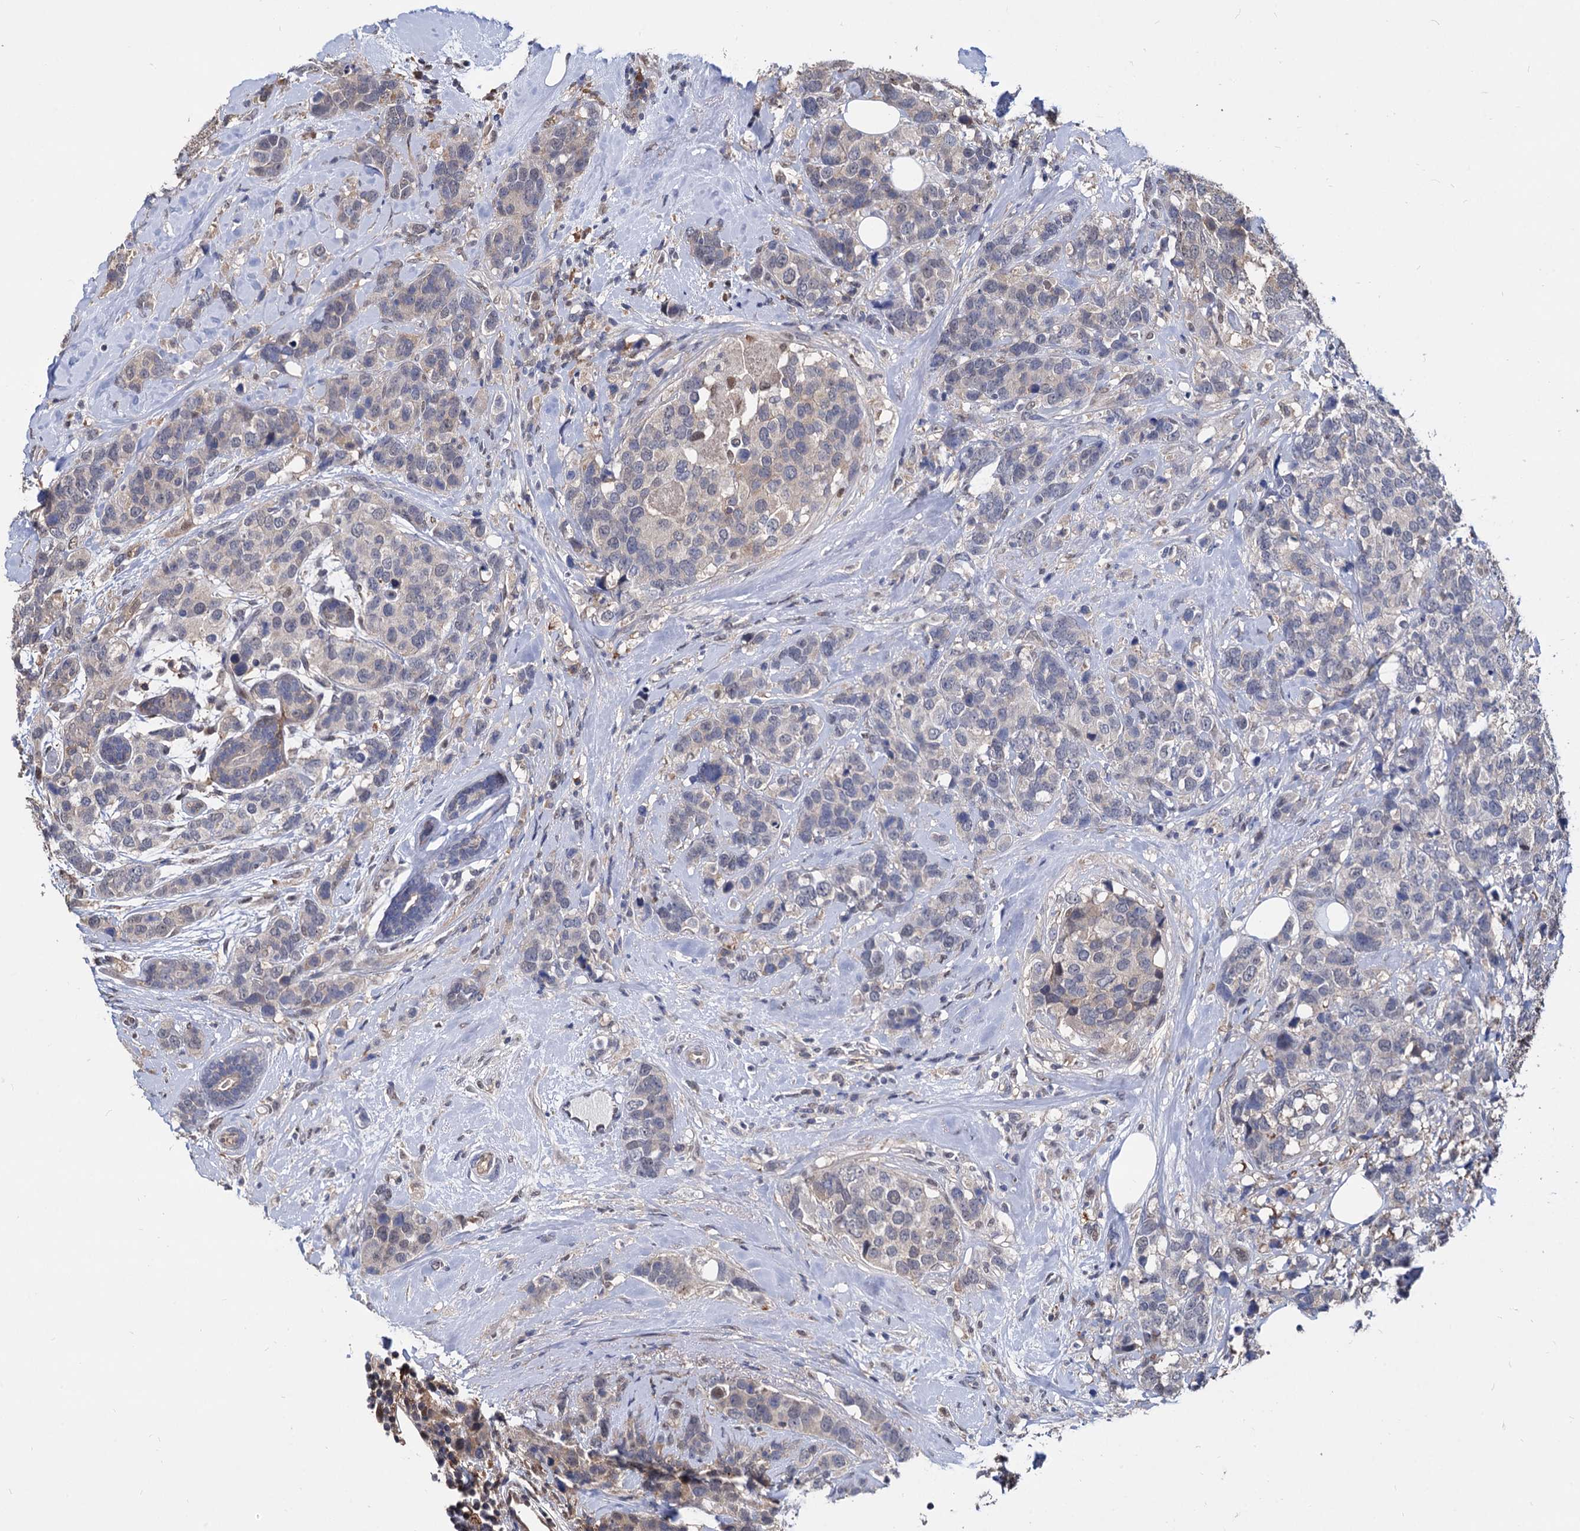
{"staining": {"intensity": "weak", "quantity": "<25%", "location": "nuclear"}, "tissue": "breast cancer", "cell_type": "Tumor cells", "image_type": "cancer", "snomed": [{"axis": "morphology", "description": "Lobular carcinoma"}, {"axis": "topography", "description": "Breast"}], "caption": "Histopathology image shows no protein expression in tumor cells of lobular carcinoma (breast) tissue.", "gene": "PSMD4", "patient": {"sex": "female", "age": 59}}